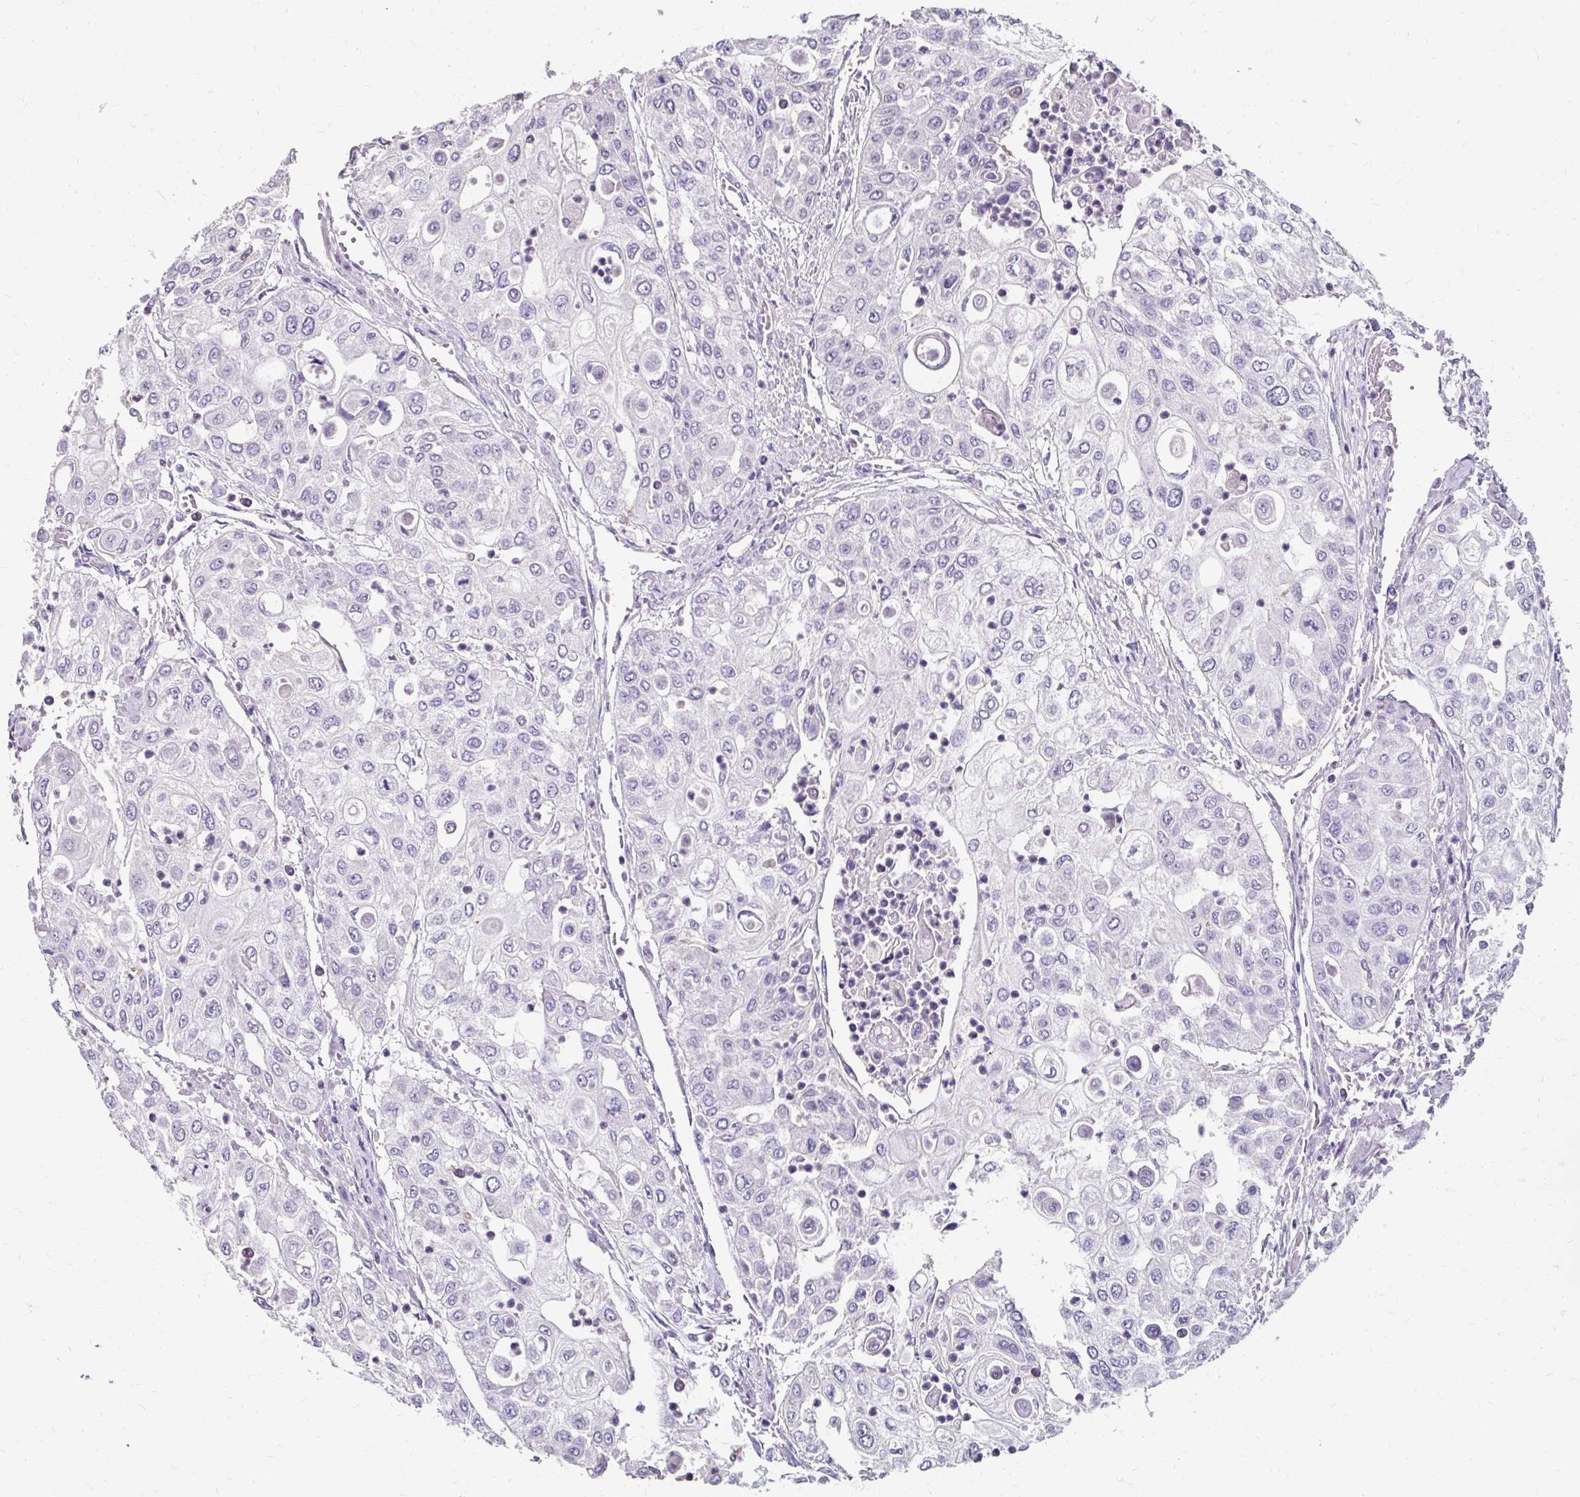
{"staining": {"intensity": "negative", "quantity": "none", "location": "none"}, "tissue": "urothelial cancer", "cell_type": "Tumor cells", "image_type": "cancer", "snomed": [{"axis": "morphology", "description": "Urothelial carcinoma, High grade"}, {"axis": "topography", "description": "Urinary bladder"}], "caption": "DAB (3,3'-diaminobenzidine) immunohistochemical staining of urothelial cancer reveals no significant staining in tumor cells.", "gene": "KLHL24", "patient": {"sex": "female", "age": 79}}